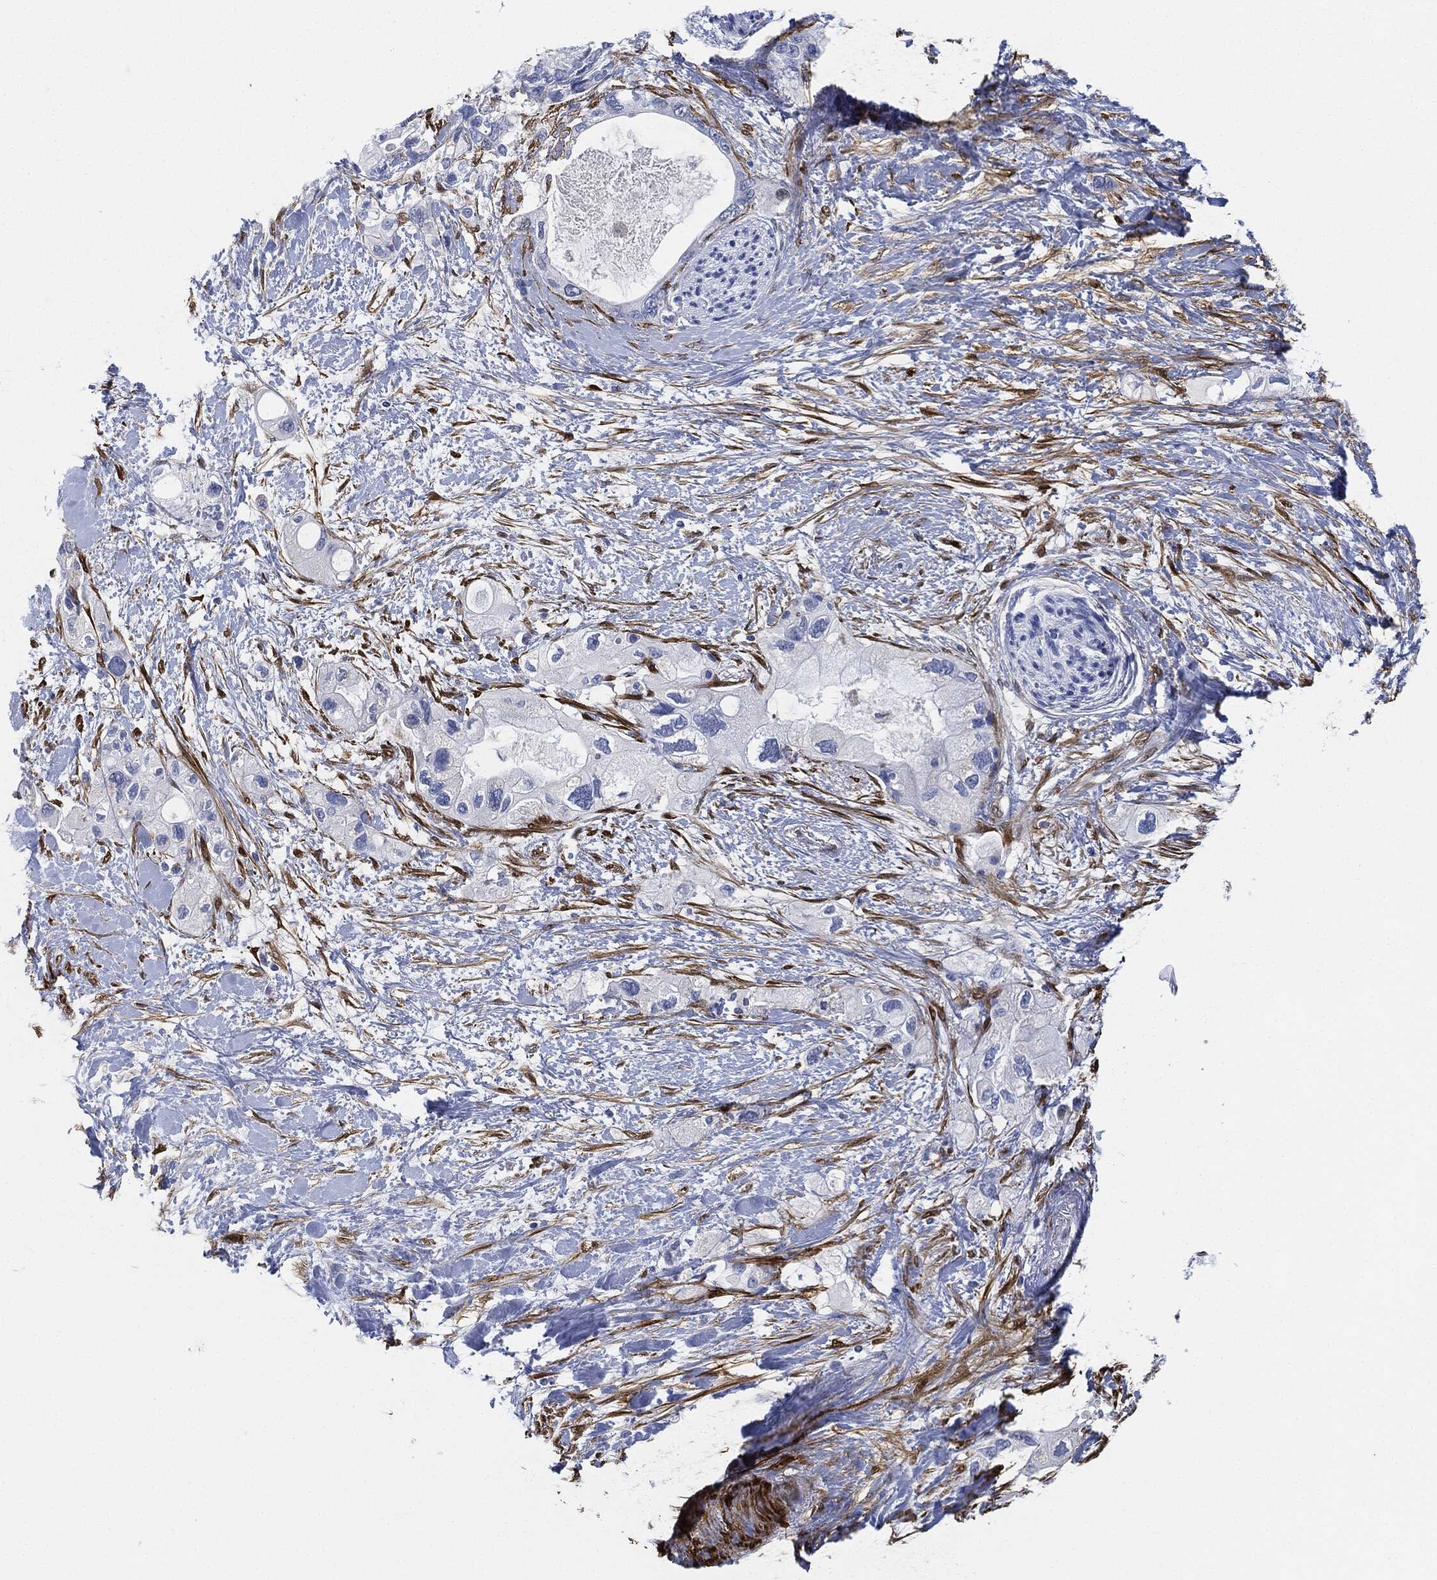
{"staining": {"intensity": "negative", "quantity": "none", "location": "none"}, "tissue": "pancreatic cancer", "cell_type": "Tumor cells", "image_type": "cancer", "snomed": [{"axis": "morphology", "description": "Adenocarcinoma, NOS"}, {"axis": "topography", "description": "Pancreas"}], "caption": "Immunohistochemistry (IHC) of human pancreatic cancer (adenocarcinoma) displays no expression in tumor cells. (DAB IHC with hematoxylin counter stain).", "gene": "TAGLN", "patient": {"sex": "female", "age": 56}}